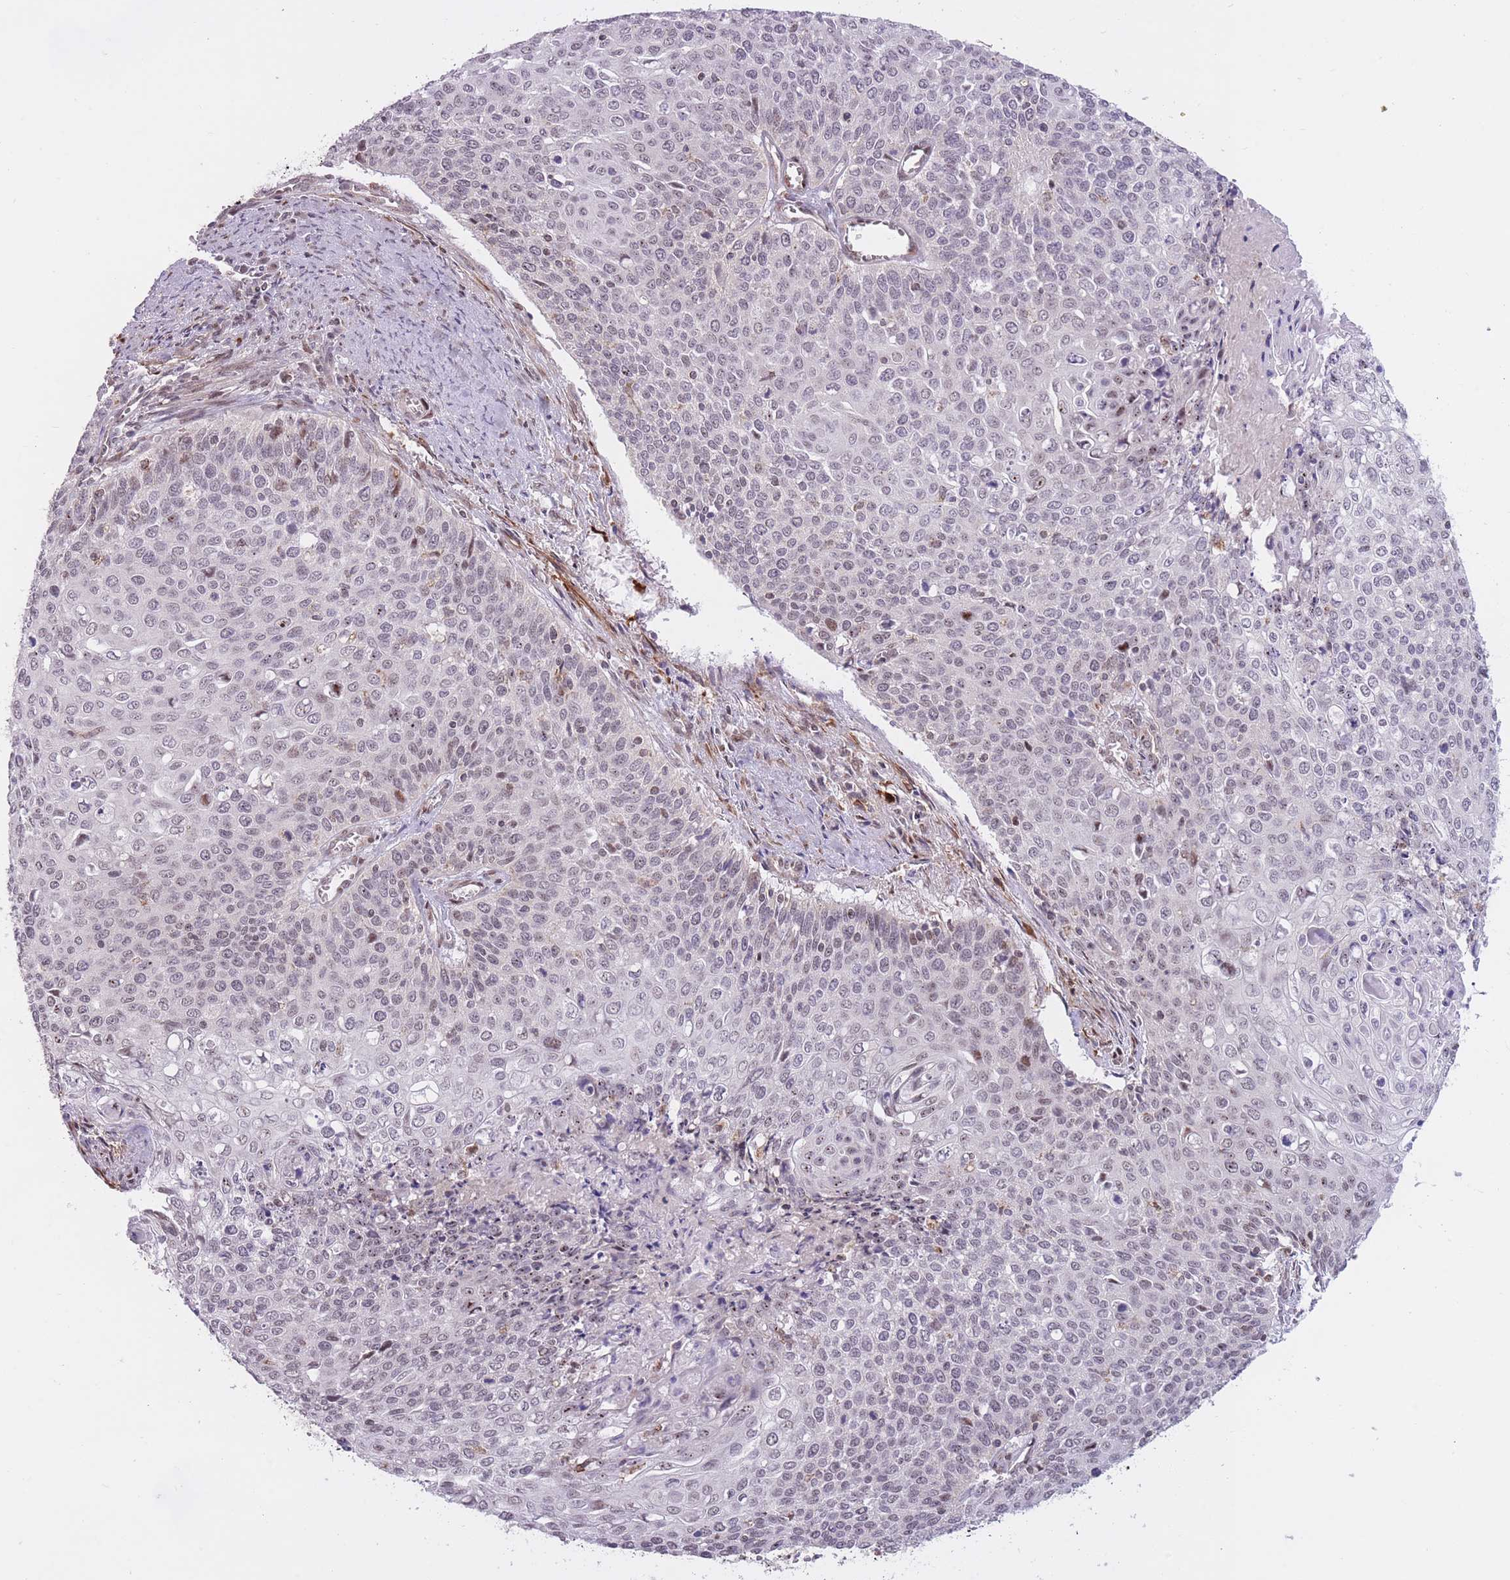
{"staining": {"intensity": "moderate", "quantity": "<25%", "location": "nuclear"}, "tissue": "cervical cancer", "cell_type": "Tumor cells", "image_type": "cancer", "snomed": [{"axis": "morphology", "description": "Squamous cell carcinoma, NOS"}, {"axis": "topography", "description": "Cervix"}], "caption": "IHC of human squamous cell carcinoma (cervical) exhibits low levels of moderate nuclear staining in approximately <25% of tumor cells.", "gene": "DPYSL4", "patient": {"sex": "female", "age": 39}}